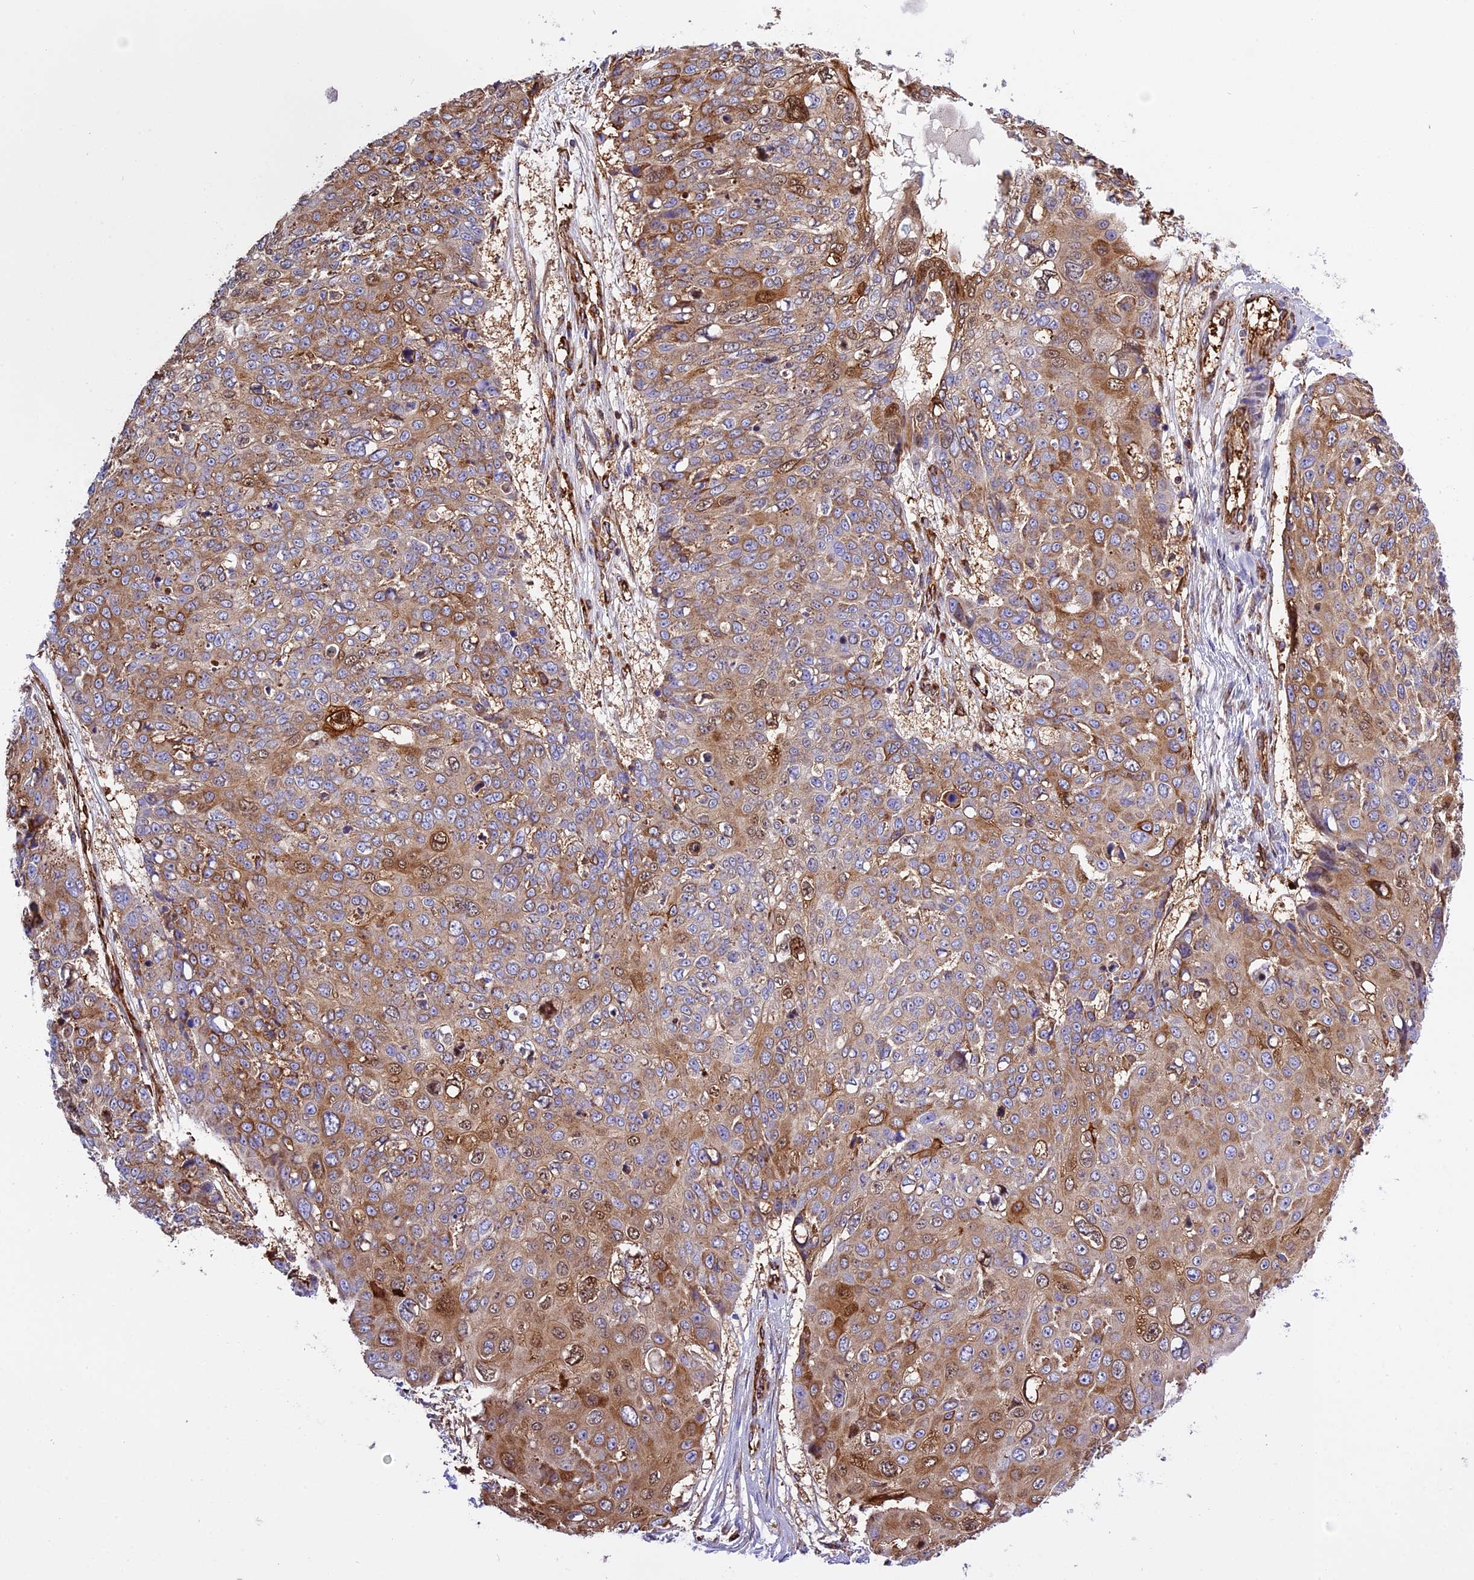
{"staining": {"intensity": "moderate", "quantity": ">75%", "location": "cytoplasmic/membranous,nuclear"}, "tissue": "skin cancer", "cell_type": "Tumor cells", "image_type": "cancer", "snomed": [{"axis": "morphology", "description": "Squamous cell carcinoma, NOS"}, {"axis": "topography", "description": "Skin"}], "caption": "The photomicrograph demonstrates a brown stain indicating the presence of a protein in the cytoplasmic/membranous and nuclear of tumor cells in skin squamous cell carcinoma. The staining was performed using DAB (3,3'-diaminobenzidine), with brown indicating positive protein expression. Nuclei are stained blue with hematoxylin.", "gene": "CD99L2", "patient": {"sex": "male", "age": 71}}